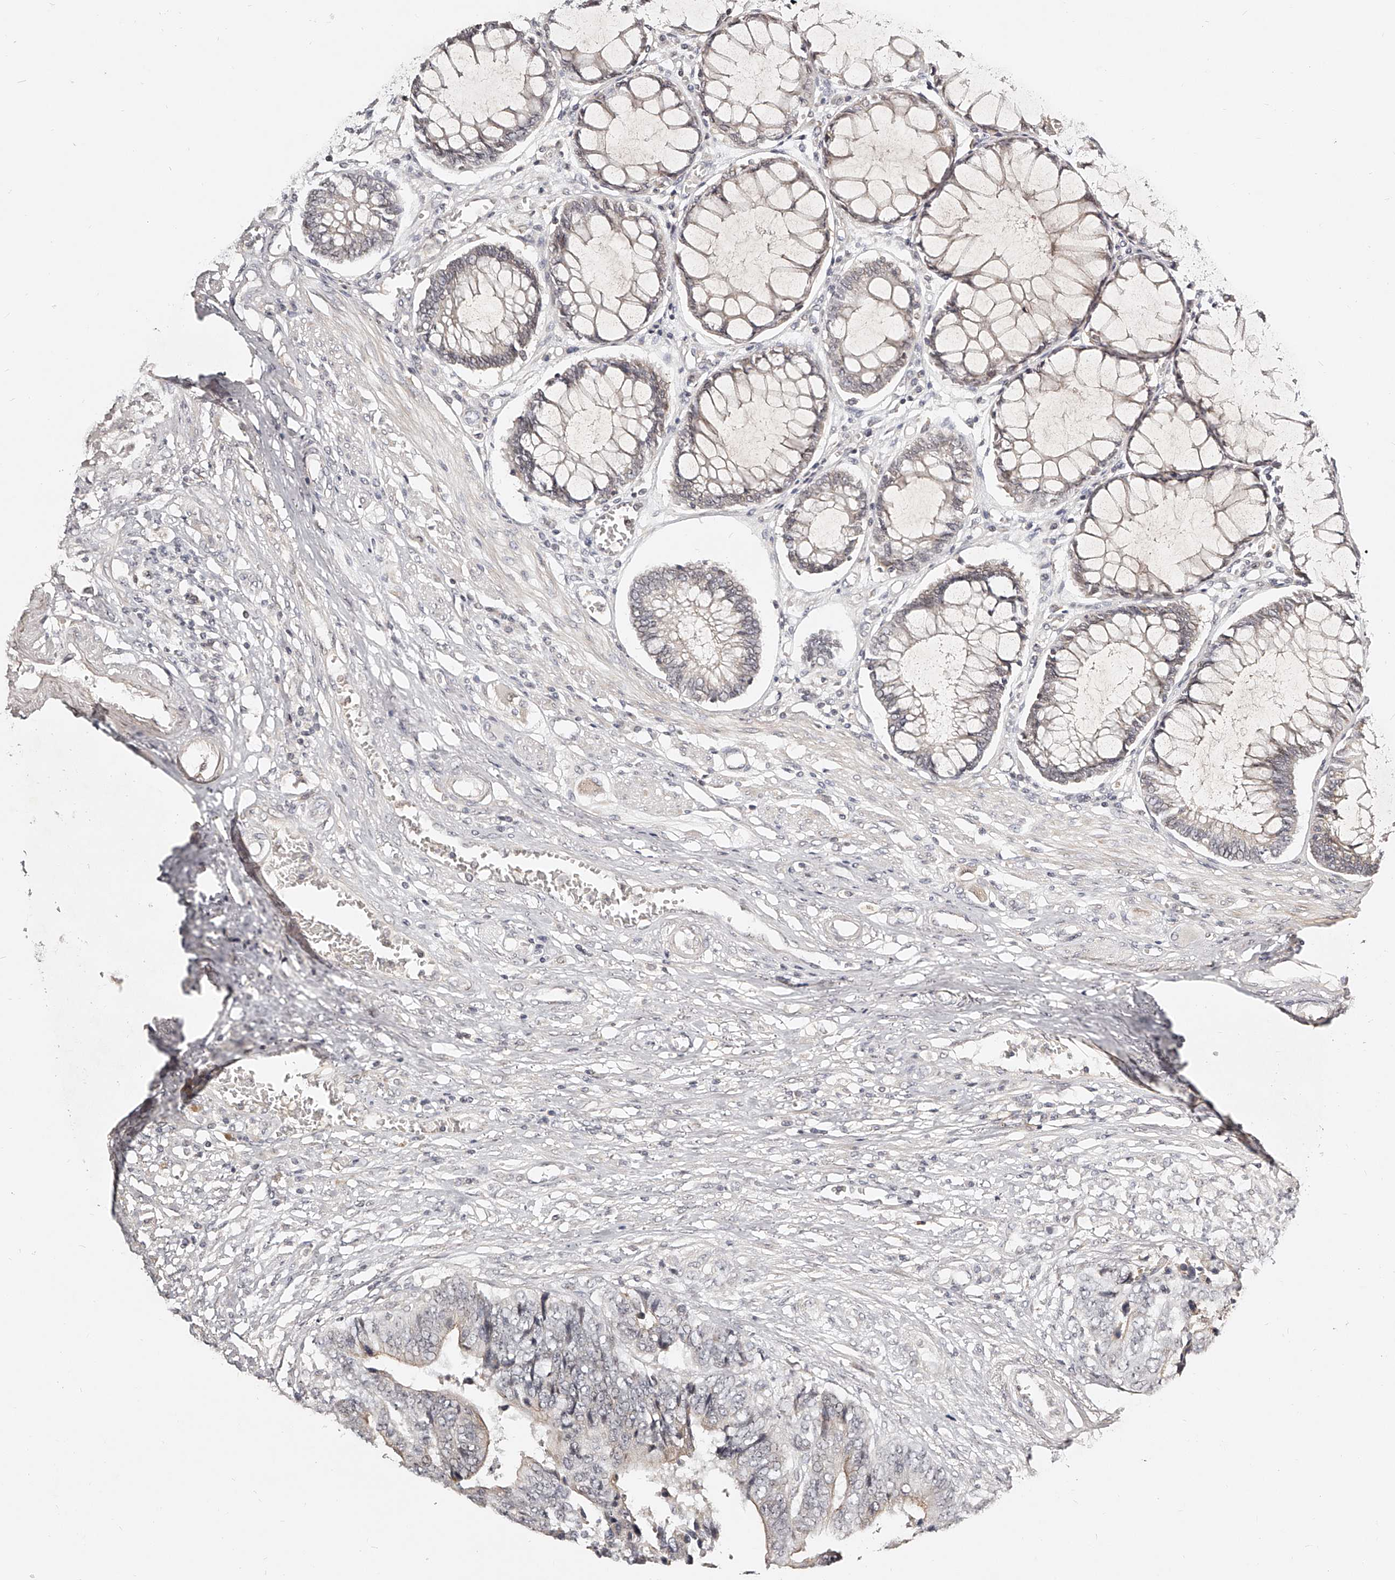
{"staining": {"intensity": "weak", "quantity": "<25%", "location": "cytoplasmic/membranous"}, "tissue": "colorectal cancer", "cell_type": "Tumor cells", "image_type": "cancer", "snomed": [{"axis": "morphology", "description": "Adenocarcinoma, NOS"}, {"axis": "topography", "description": "Rectum"}], "caption": "An image of adenocarcinoma (colorectal) stained for a protein reveals no brown staining in tumor cells.", "gene": "ZNF789", "patient": {"sex": "male", "age": 84}}